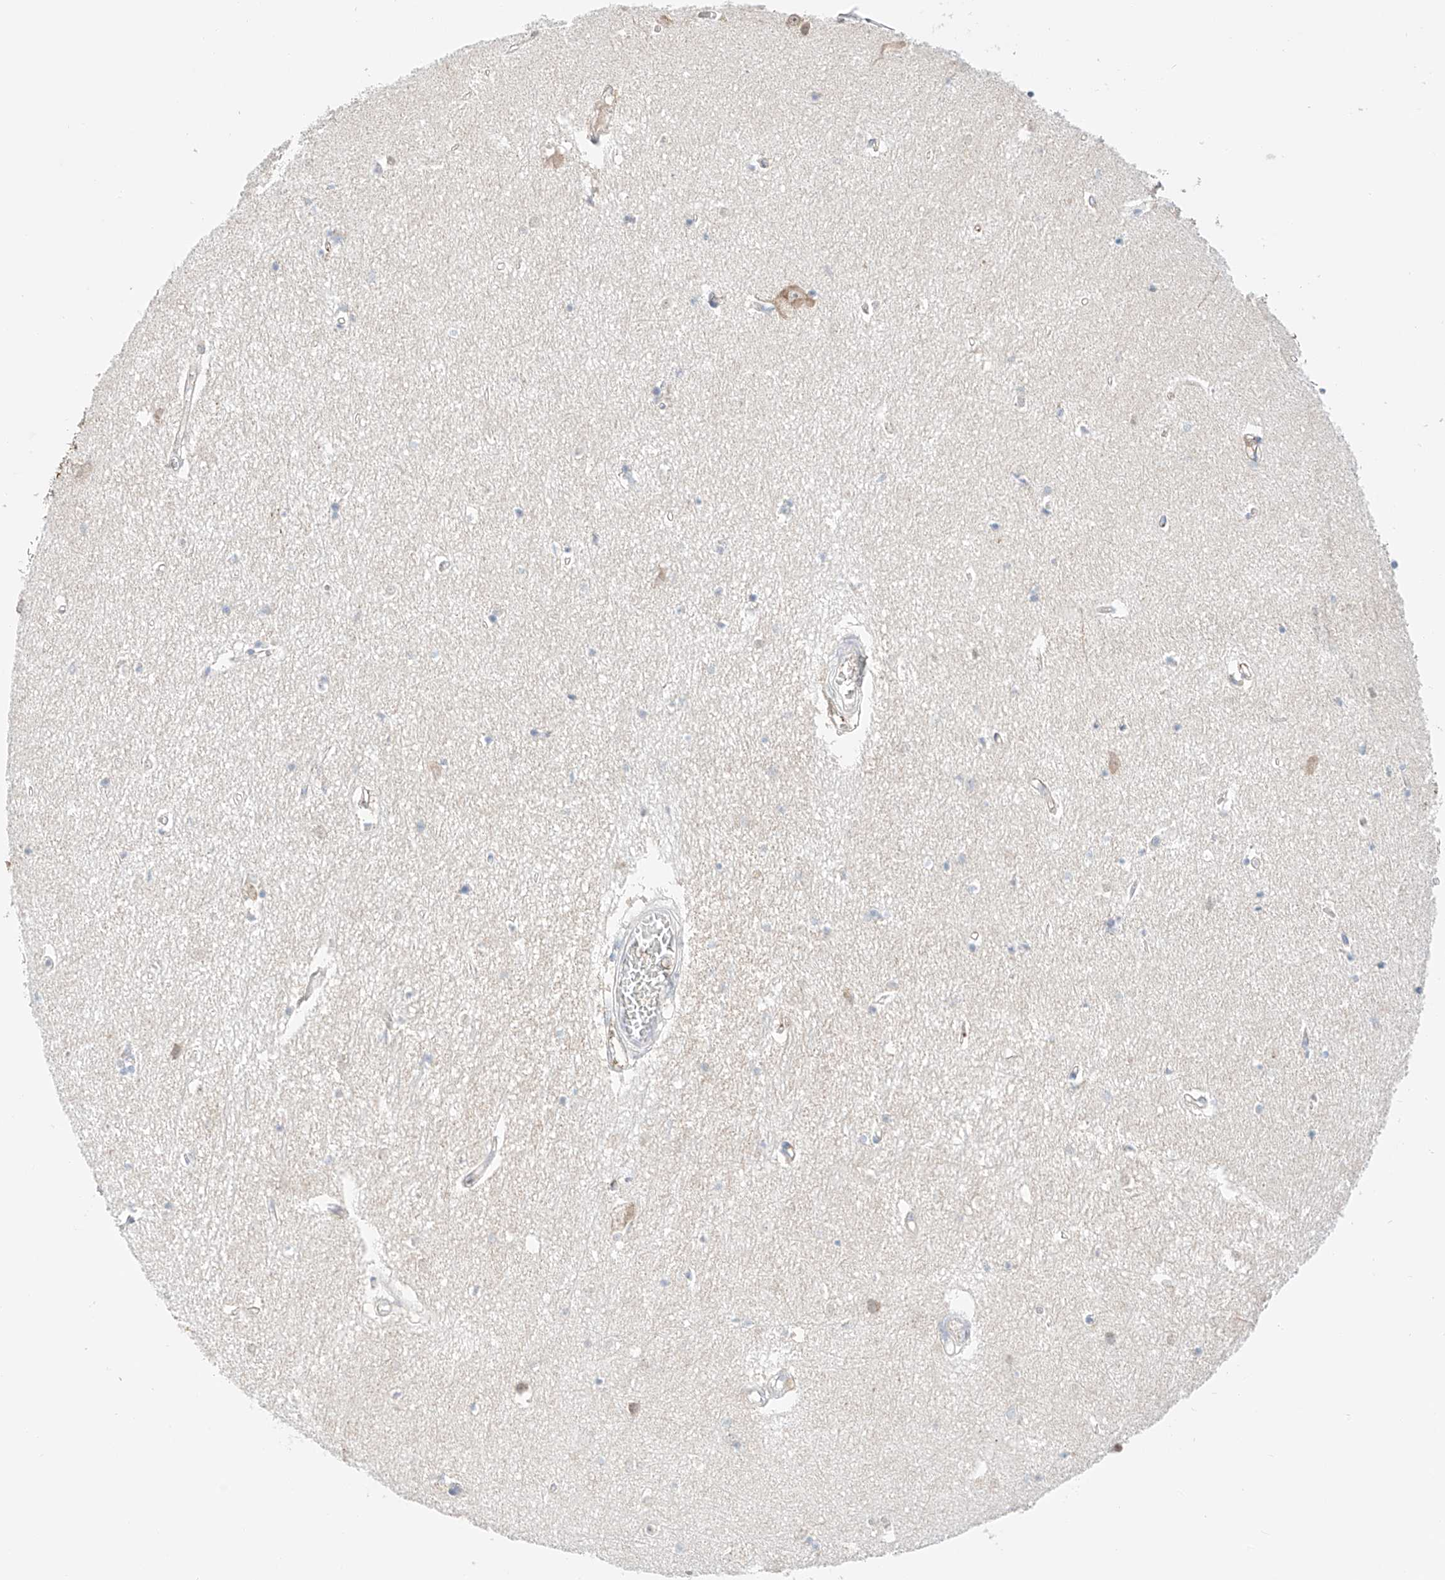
{"staining": {"intensity": "negative", "quantity": "none", "location": "none"}, "tissue": "hippocampus", "cell_type": "Glial cells", "image_type": "normal", "snomed": [{"axis": "morphology", "description": "Normal tissue, NOS"}, {"axis": "topography", "description": "Hippocampus"}], "caption": "Human hippocampus stained for a protein using IHC reveals no staining in glial cells.", "gene": "PGGT1B", "patient": {"sex": "female", "age": 64}}